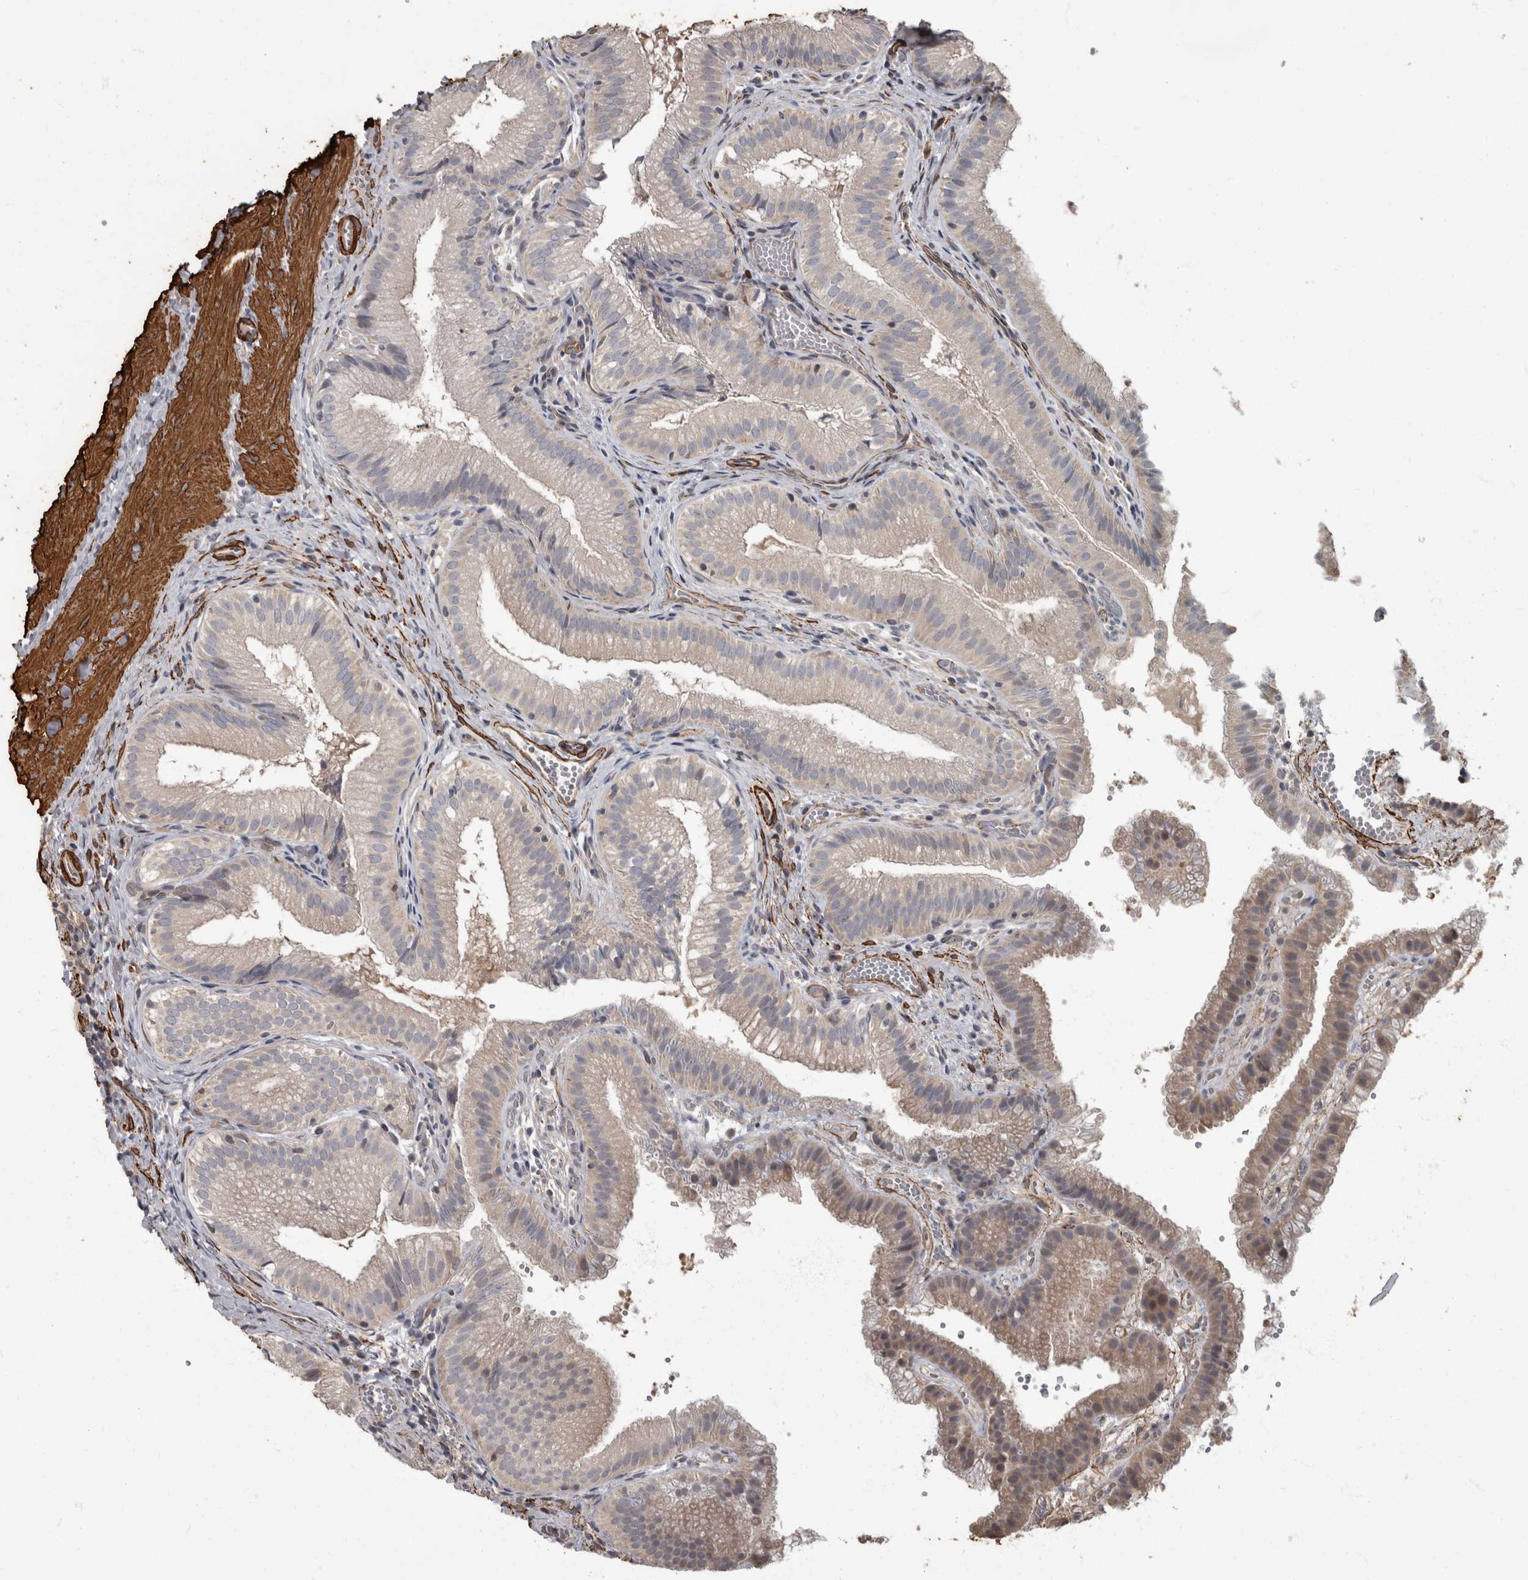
{"staining": {"intensity": "negative", "quantity": "none", "location": "none"}, "tissue": "gallbladder", "cell_type": "Glandular cells", "image_type": "normal", "snomed": [{"axis": "morphology", "description": "Normal tissue, NOS"}, {"axis": "topography", "description": "Gallbladder"}], "caption": "Immunohistochemical staining of benign gallbladder demonstrates no significant positivity in glandular cells. (DAB immunohistochemistry (IHC), high magnification).", "gene": "MASTL", "patient": {"sex": "female", "age": 30}}